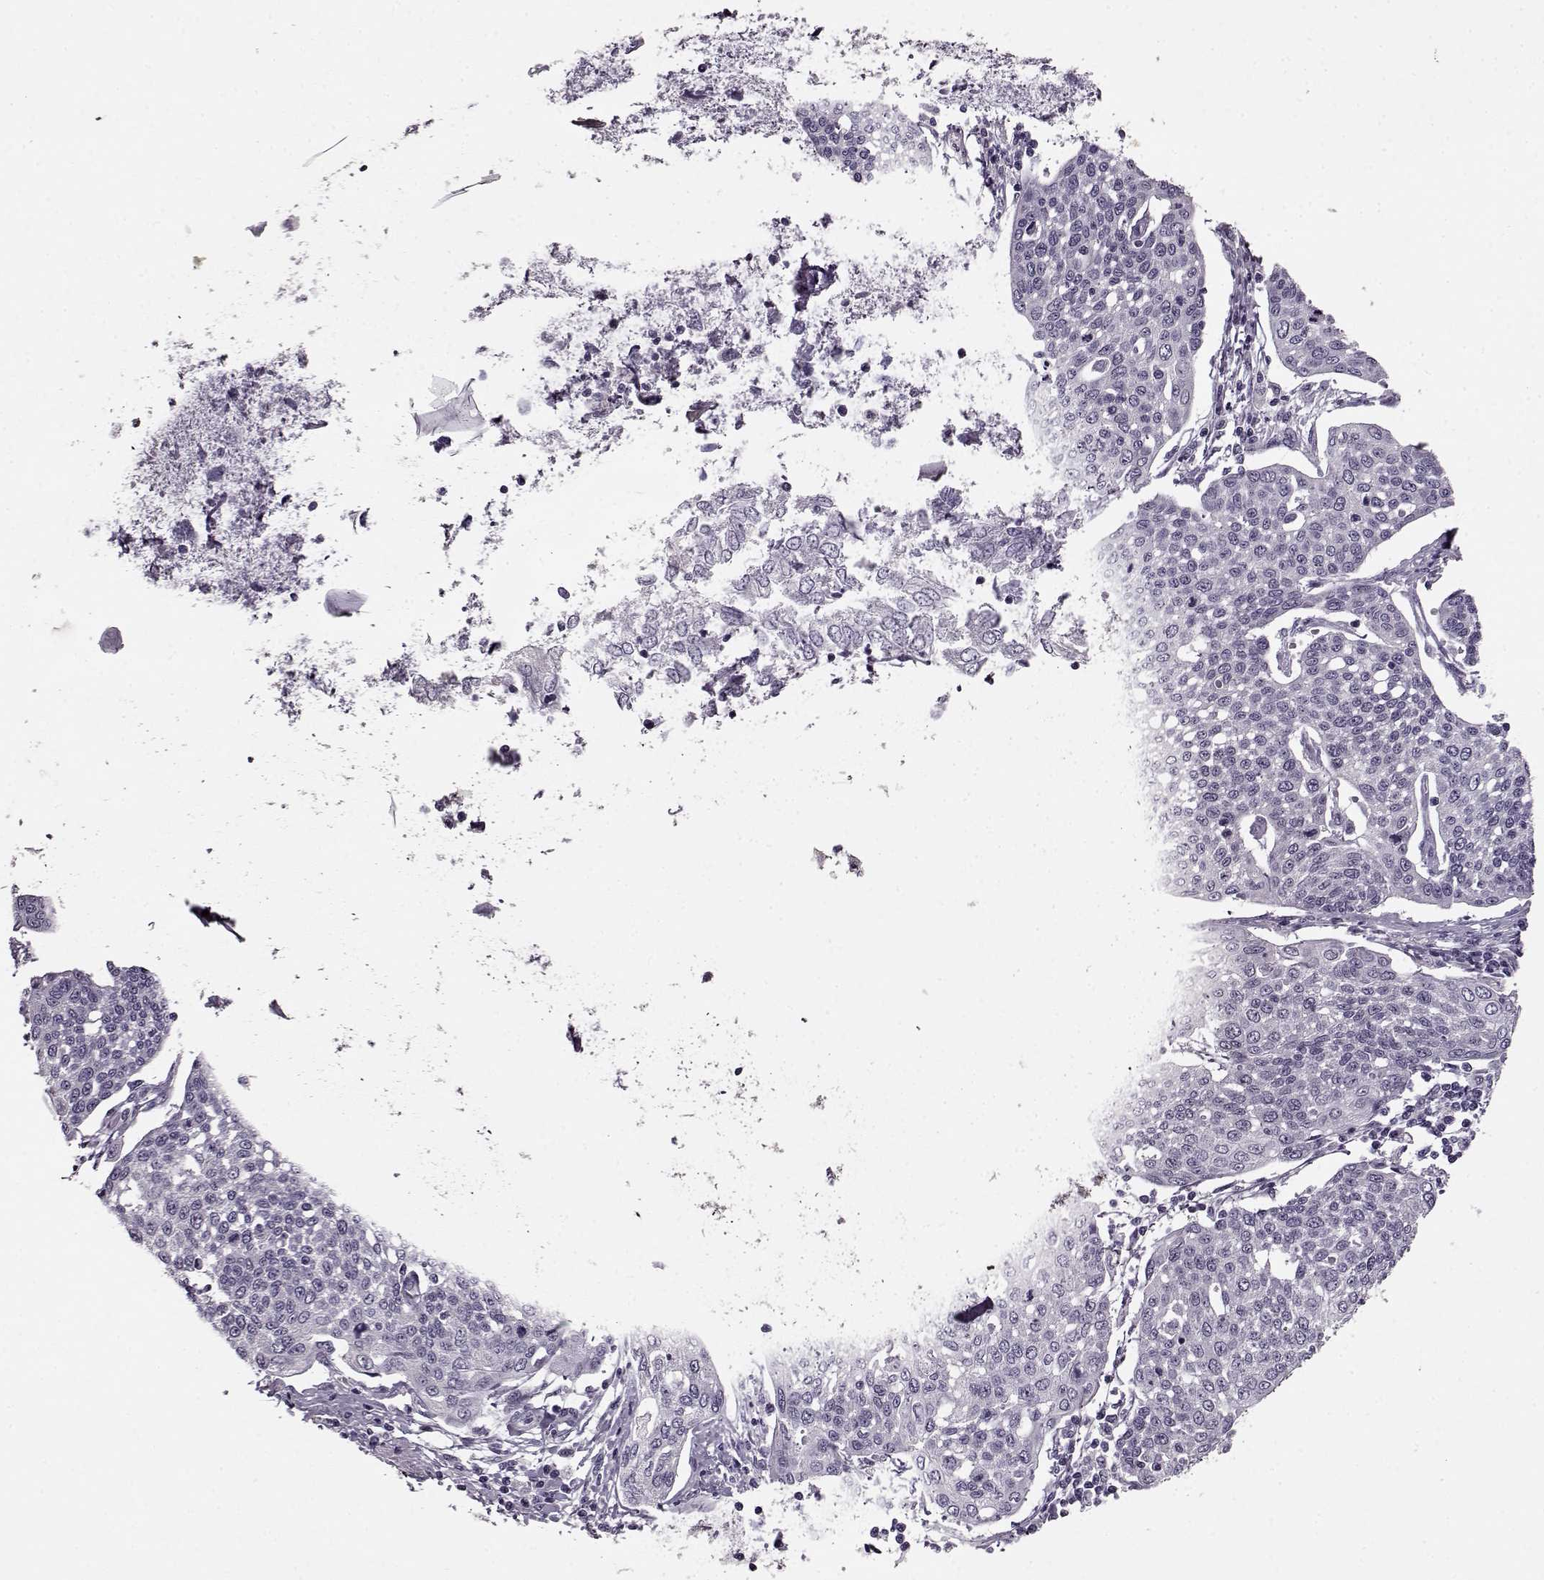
{"staining": {"intensity": "negative", "quantity": "none", "location": "none"}, "tissue": "cervical cancer", "cell_type": "Tumor cells", "image_type": "cancer", "snomed": [{"axis": "morphology", "description": "Squamous cell carcinoma, NOS"}, {"axis": "topography", "description": "Cervix"}], "caption": "IHC histopathology image of squamous cell carcinoma (cervical) stained for a protein (brown), which reveals no staining in tumor cells.", "gene": "RP1L1", "patient": {"sex": "female", "age": 34}}